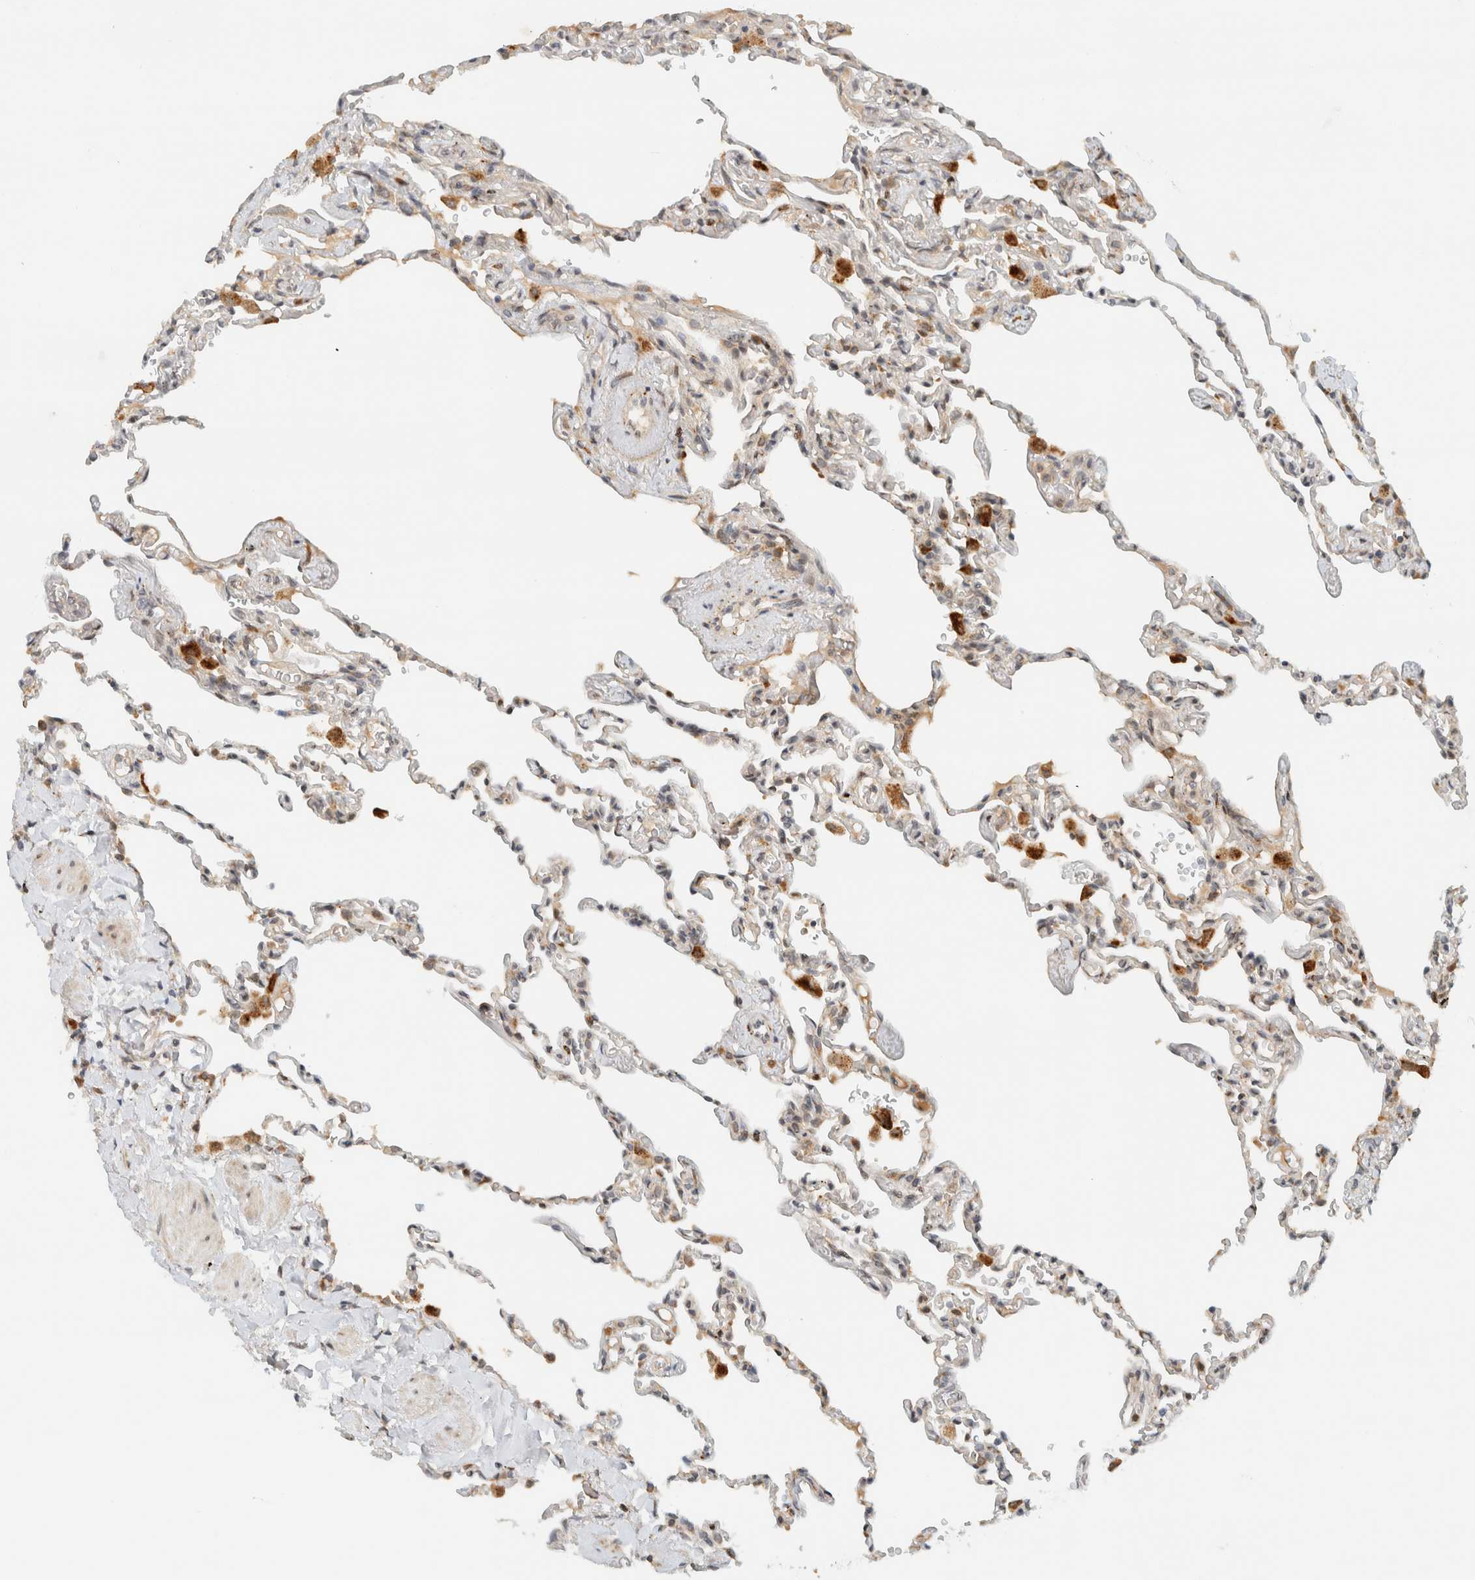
{"staining": {"intensity": "moderate", "quantity": "<25%", "location": "cytoplasmic/membranous"}, "tissue": "lung", "cell_type": "Alveolar cells", "image_type": "normal", "snomed": [{"axis": "morphology", "description": "Normal tissue, NOS"}, {"axis": "topography", "description": "Lung"}], "caption": "This is a histology image of immunohistochemistry staining of normal lung, which shows moderate positivity in the cytoplasmic/membranous of alveolar cells.", "gene": "ITPRID1", "patient": {"sex": "male", "age": 59}}